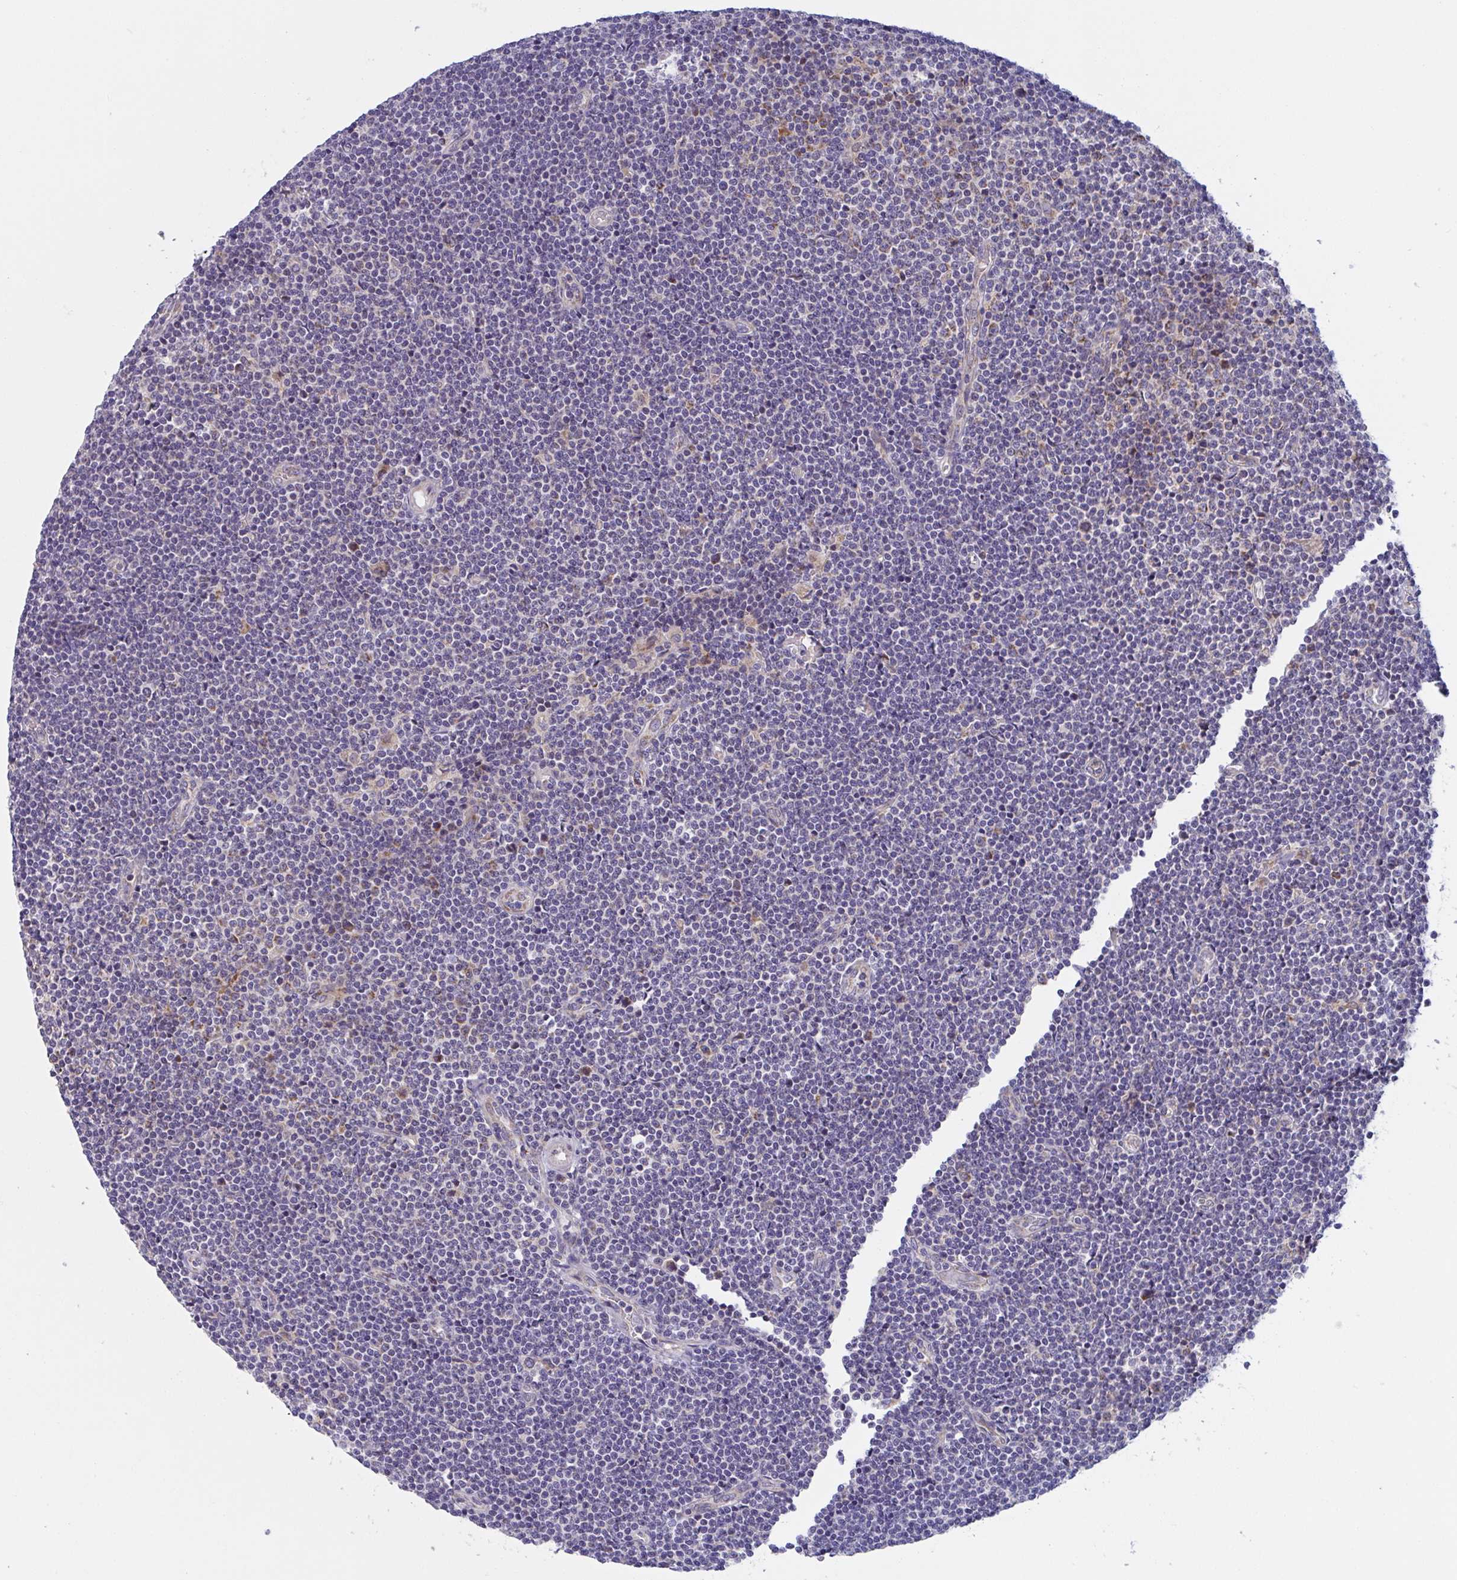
{"staining": {"intensity": "negative", "quantity": "none", "location": "none"}, "tissue": "lymphoma", "cell_type": "Tumor cells", "image_type": "cancer", "snomed": [{"axis": "morphology", "description": "Malignant lymphoma, non-Hodgkin's type, Low grade"}, {"axis": "topography", "description": "Lymph node"}], "caption": "DAB immunohistochemical staining of human malignant lymphoma, non-Hodgkin's type (low-grade) reveals no significant positivity in tumor cells.", "gene": "MRPS2", "patient": {"sex": "male", "age": 48}}